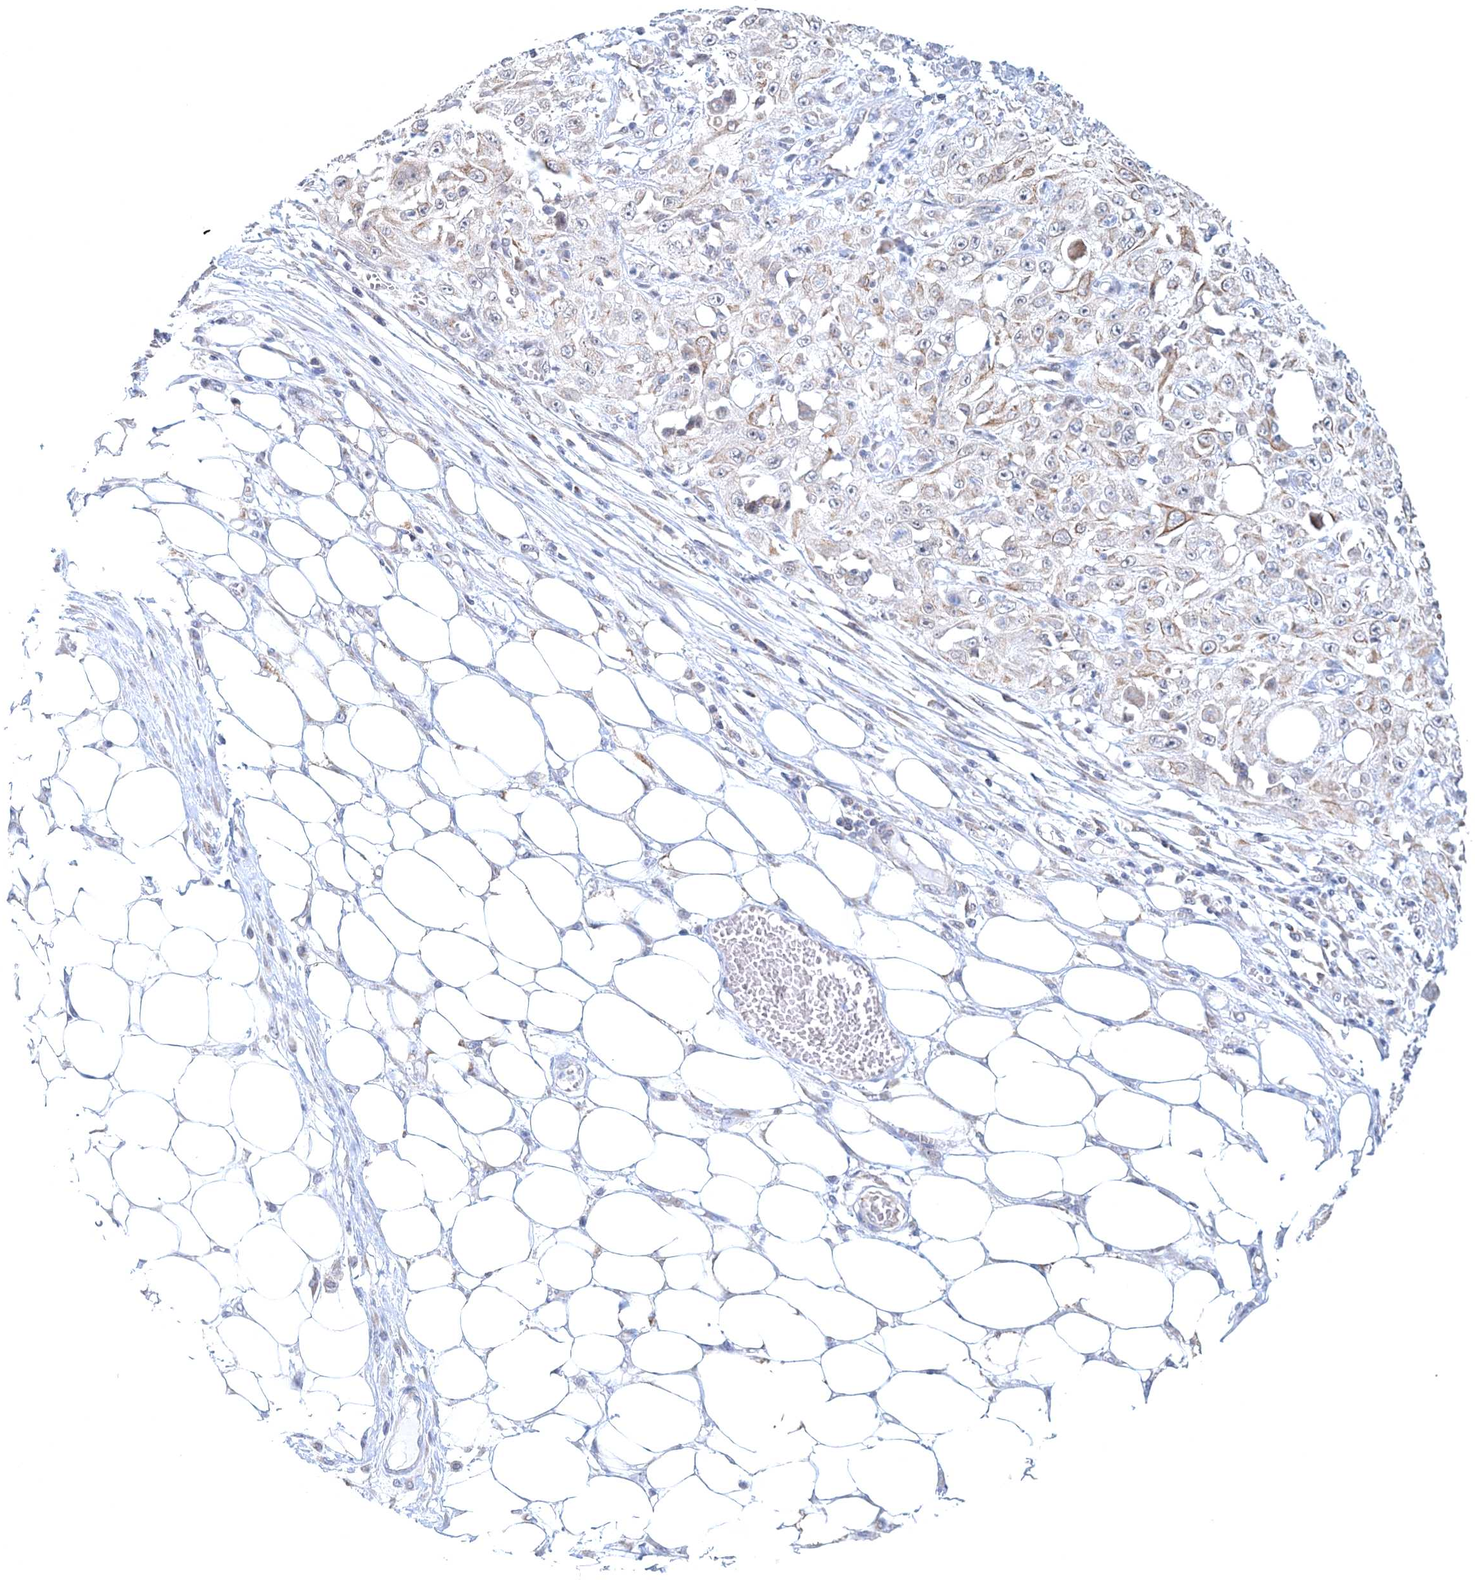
{"staining": {"intensity": "moderate", "quantity": "<25%", "location": "cytoplasmic/membranous"}, "tissue": "skin cancer", "cell_type": "Tumor cells", "image_type": "cancer", "snomed": [{"axis": "morphology", "description": "Squamous cell carcinoma, NOS"}, {"axis": "morphology", "description": "Squamous cell carcinoma, metastatic, NOS"}, {"axis": "topography", "description": "Skin"}, {"axis": "topography", "description": "Lymph node"}], "caption": "Protein staining of skin cancer tissue displays moderate cytoplasmic/membranous positivity in approximately <25% of tumor cells.", "gene": "RNF150", "patient": {"sex": "male", "age": 75}}